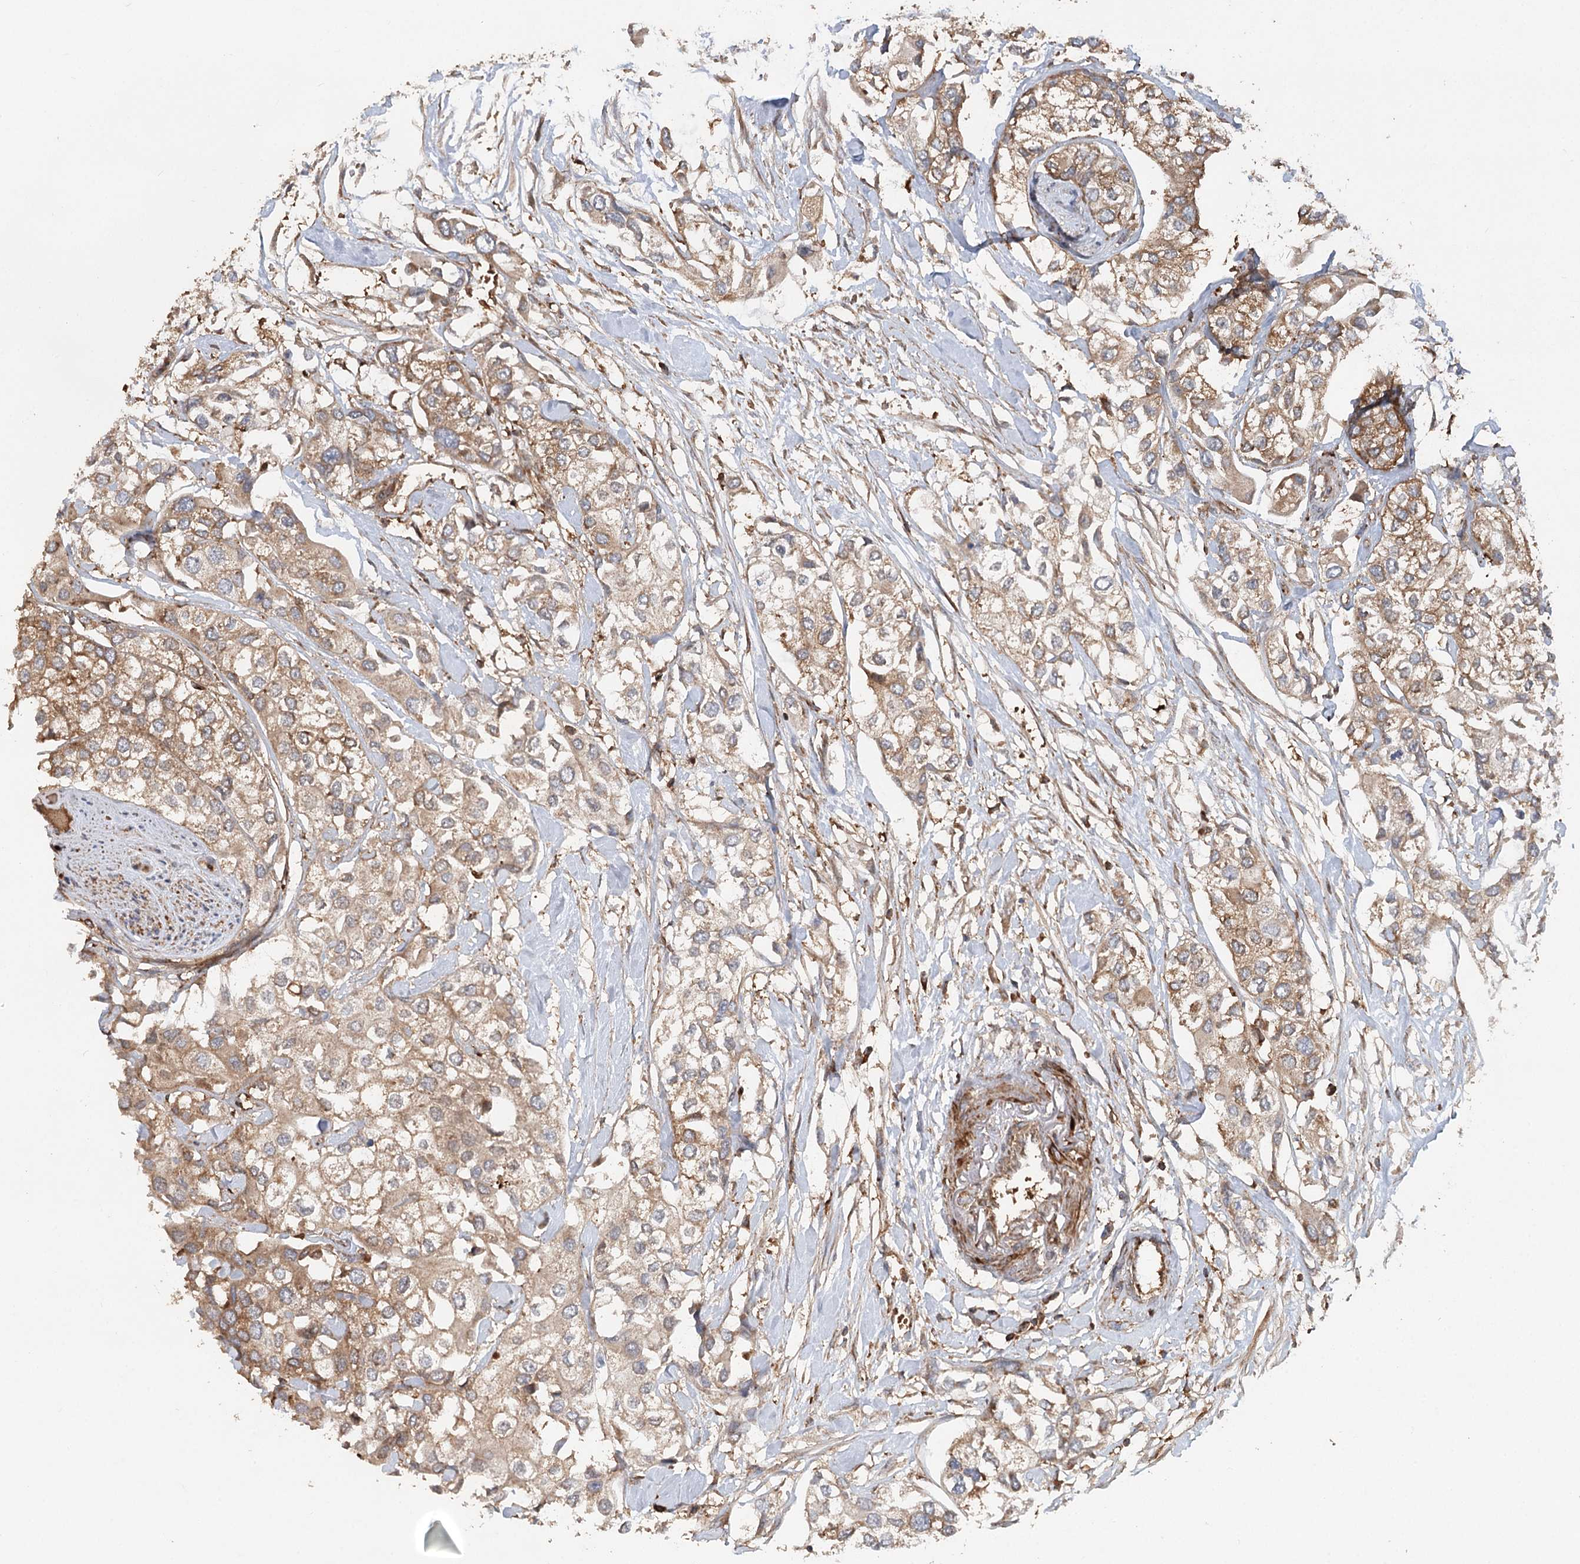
{"staining": {"intensity": "moderate", "quantity": ">75%", "location": "cytoplasmic/membranous"}, "tissue": "urothelial cancer", "cell_type": "Tumor cells", "image_type": "cancer", "snomed": [{"axis": "morphology", "description": "Urothelial carcinoma, High grade"}, {"axis": "topography", "description": "Urinary bladder"}], "caption": "Human urothelial cancer stained with a protein marker demonstrates moderate staining in tumor cells.", "gene": "PAIP2", "patient": {"sex": "male", "age": 64}}